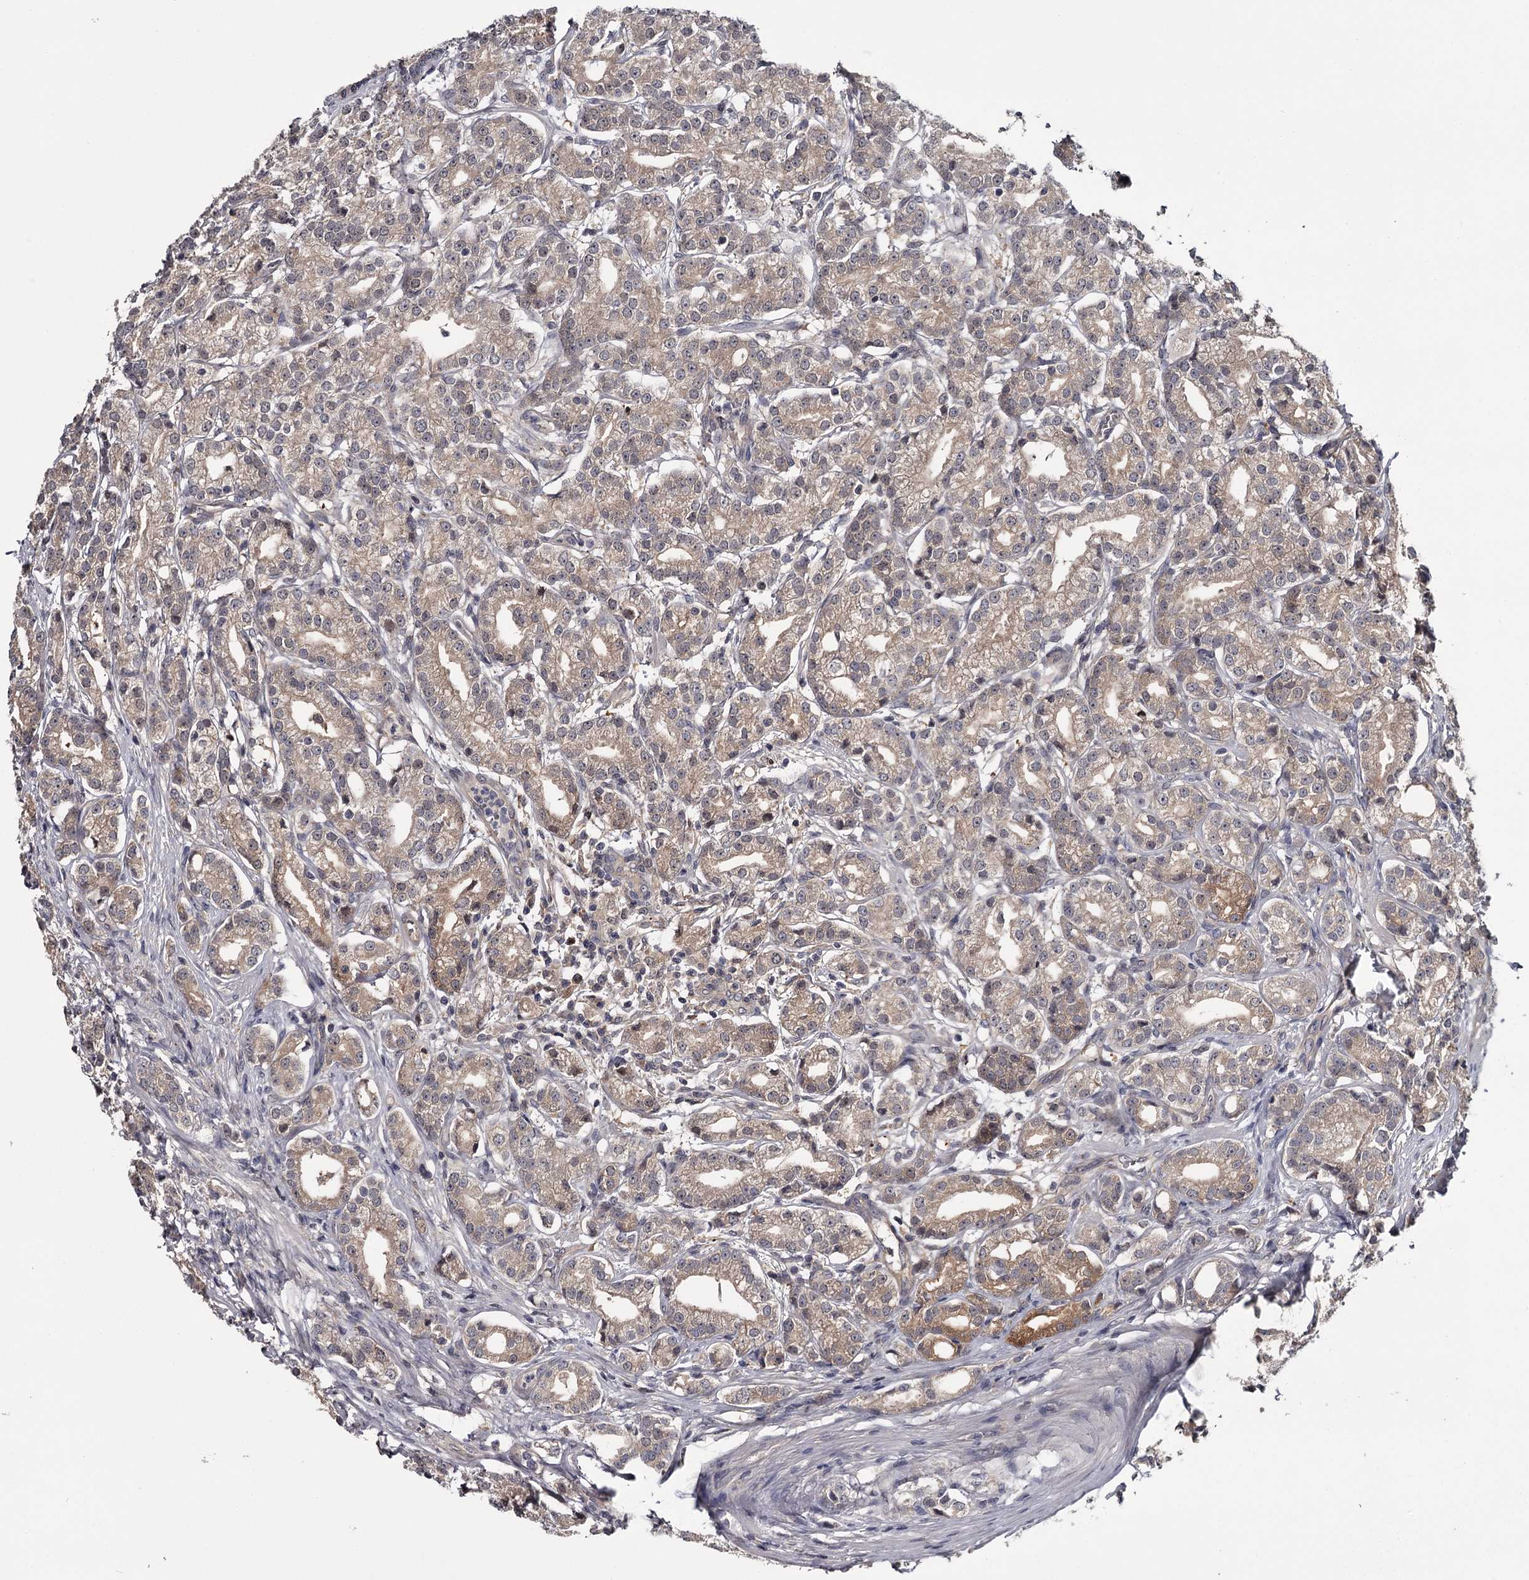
{"staining": {"intensity": "weak", "quantity": "25%-75%", "location": "cytoplasmic/membranous"}, "tissue": "prostate cancer", "cell_type": "Tumor cells", "image_type": "cancer", "snomed": [{"axis": "morphology", "description": "Adenocarcinoma, High grade"}, {"axis": "topography", "description": "Prostate"}], "caption": "Prostate cancer (adenocarcinoma (high-grade)) was stained to show a protein in brown. There is low levels of weak cytoplasmic/membranous staining in approximately 25%-75% of tumor cells. Nuclei are stained in blue.", "gene": "DAO", "patient": {"sex": "male", "age": 69}}